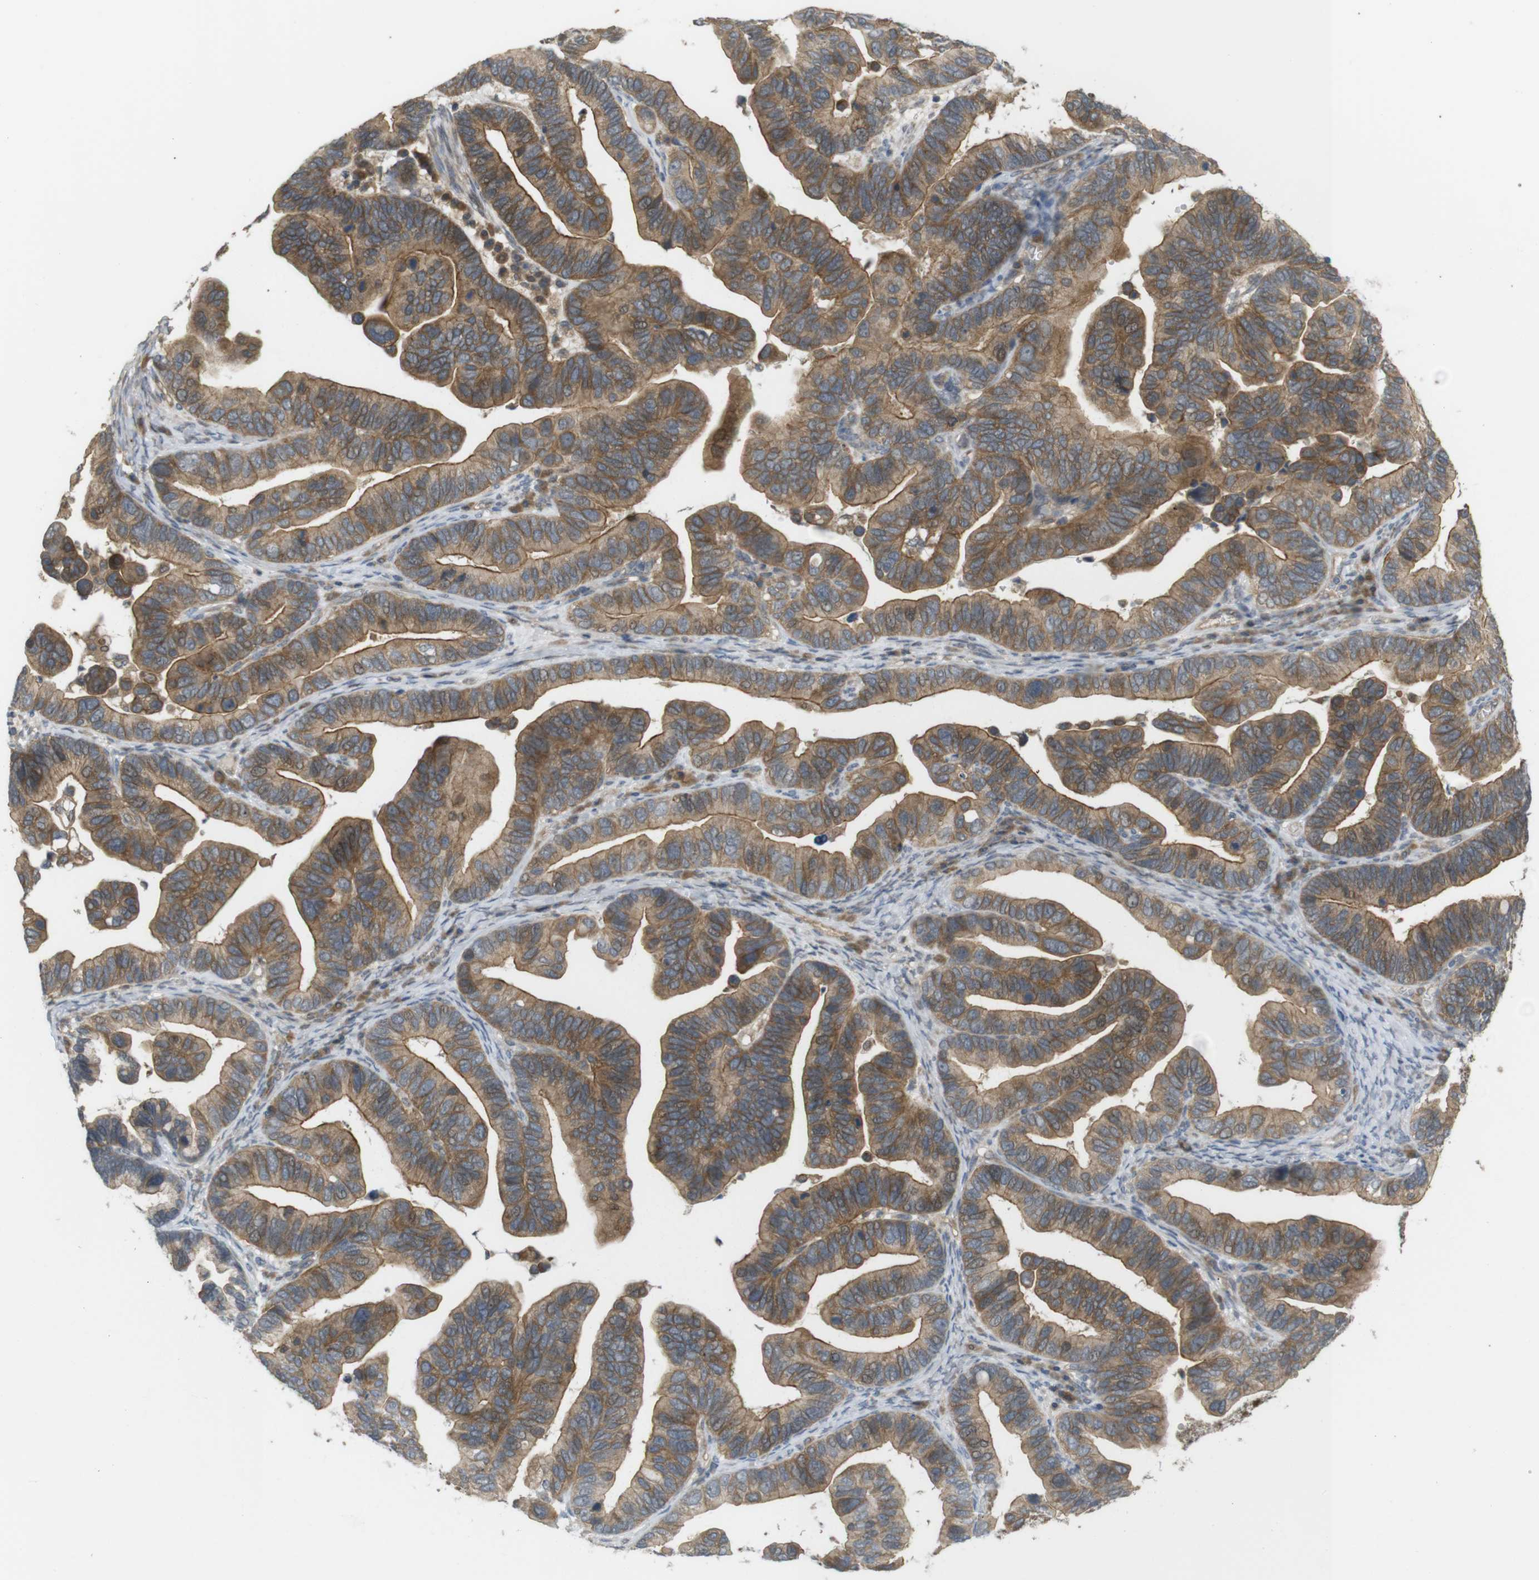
{"staining": {"intensity": "moderate", "quantity": ">75%", "location": "cytoplasmic/membranous"}, "tissue": "ovarian cancer", "cell_type": "Tumor cells", "image_type": "cancer", "snomed": [{"axis": "morphology", "description": "Cystadenocarcinoma, serous, NOS"}, {"axis": "topography", "description": "Ovary"}], "caption": "Moderate cytoplasmic/membranous expression is present in about >75% of tumor cells in ovarian cancer. The staining was performed using DAB (3,3'-diaminobenzidine) to visualize the protein expression in brown, while the nuclei were stained in blue with hematoxylin (Magnification: 20x).", "gene": "RNF130", "patient": {"sex": "female", "age": 56}}